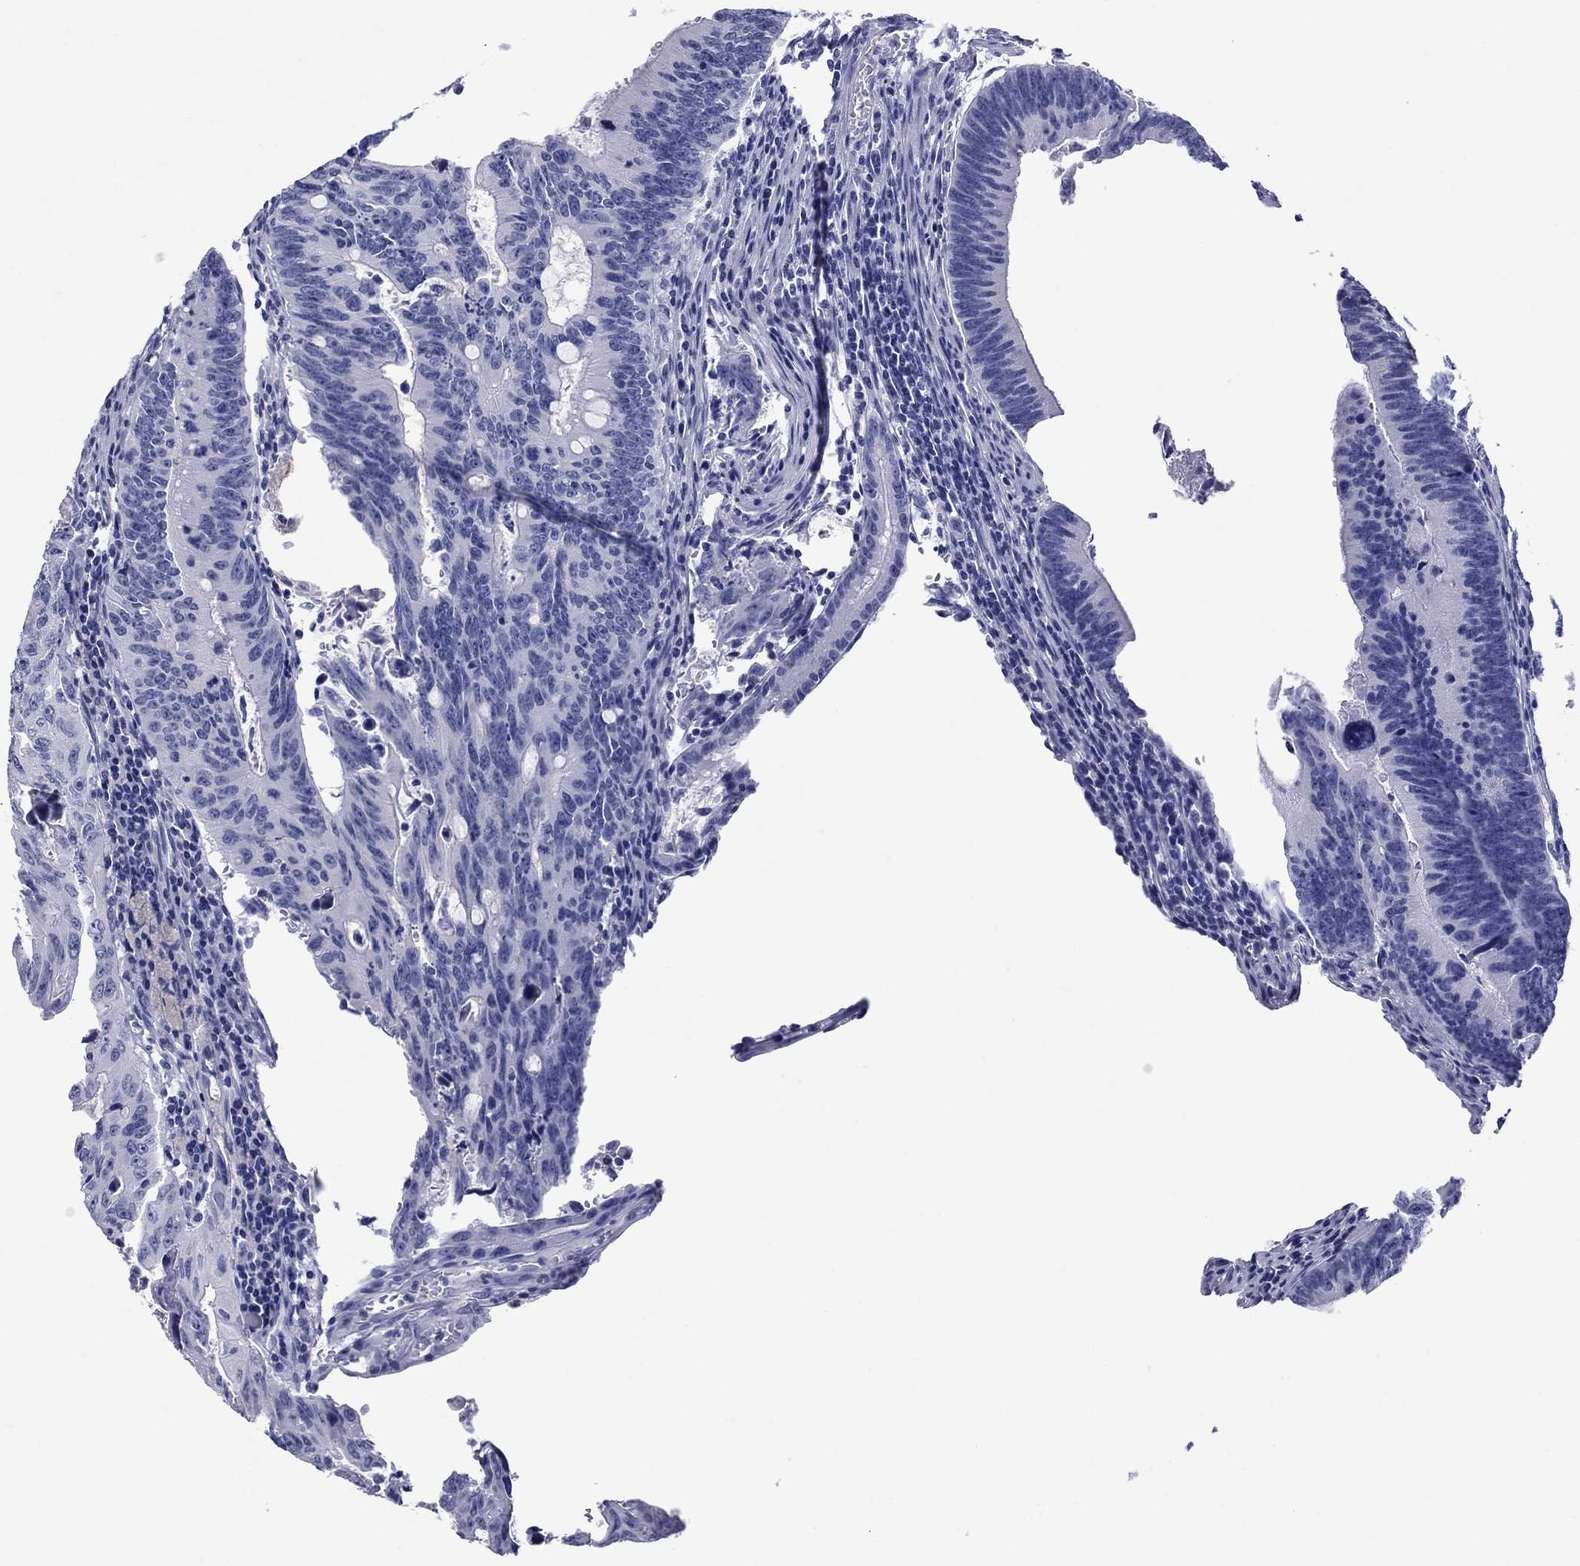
{"staining": {"intensity": "negative", "quantity": "none", "location": "none"}, "tissue": "colorectal cancer", "cell_type": "Tumor cells", "image_type": "cancer", "snomed": [{"axis": "morphology", "description": "Adenocarcinoma, NOS"}, {"axis": "topography", "description": "Colon"}], "caption": "DAB (3,3'-diaminobenzidine) immunohistochemical staining of human colorectal cancer shows no significant positivity in tumor cells. Brightfield microscopy of immunohistochemistry (IHC) stained with DAB (brown) and hematoxylin (blue), captured at high magnification.", "gene": "ATP4A", "patient": {"sex": "female", "age": 87}}